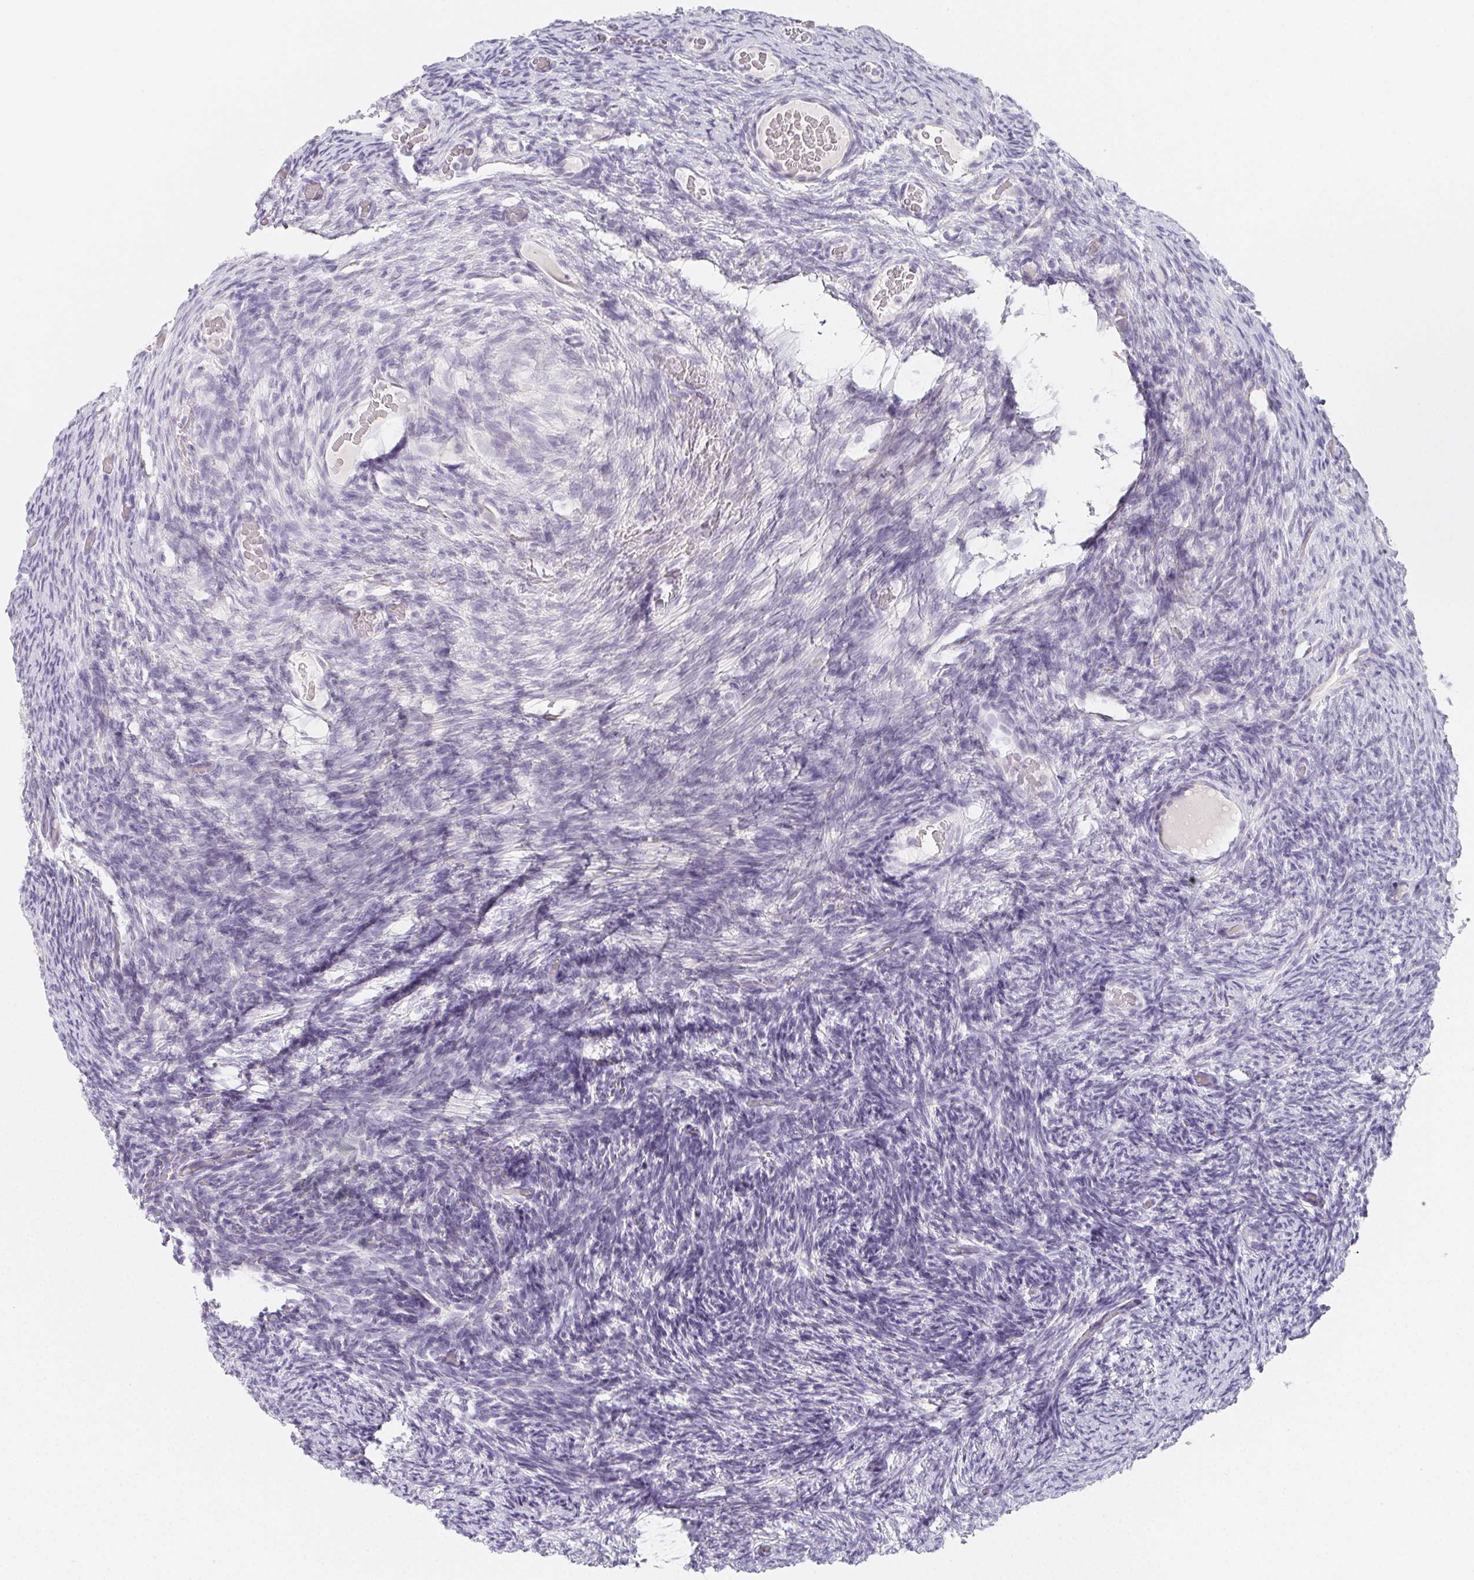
{"staining": {"intensity": "negative", "quantity": "none", "location": "none"}, "tissue": "ovary", "cell_type": "Follicle cells", "image_type": "normal", "snomed": [{"axis": "morphology", "description": "Normal tissue, NOS"}, {"axis": "topography", "description": "Ovary"}], "caption": "High power microscopy micrograph of an immunohistochemistry (IHC) micrograph of benign ovary, revealing no significant expression in follicle cells.", "gene": "GLIPR1L1", "patient": {"sex": "female", "age": 34}}